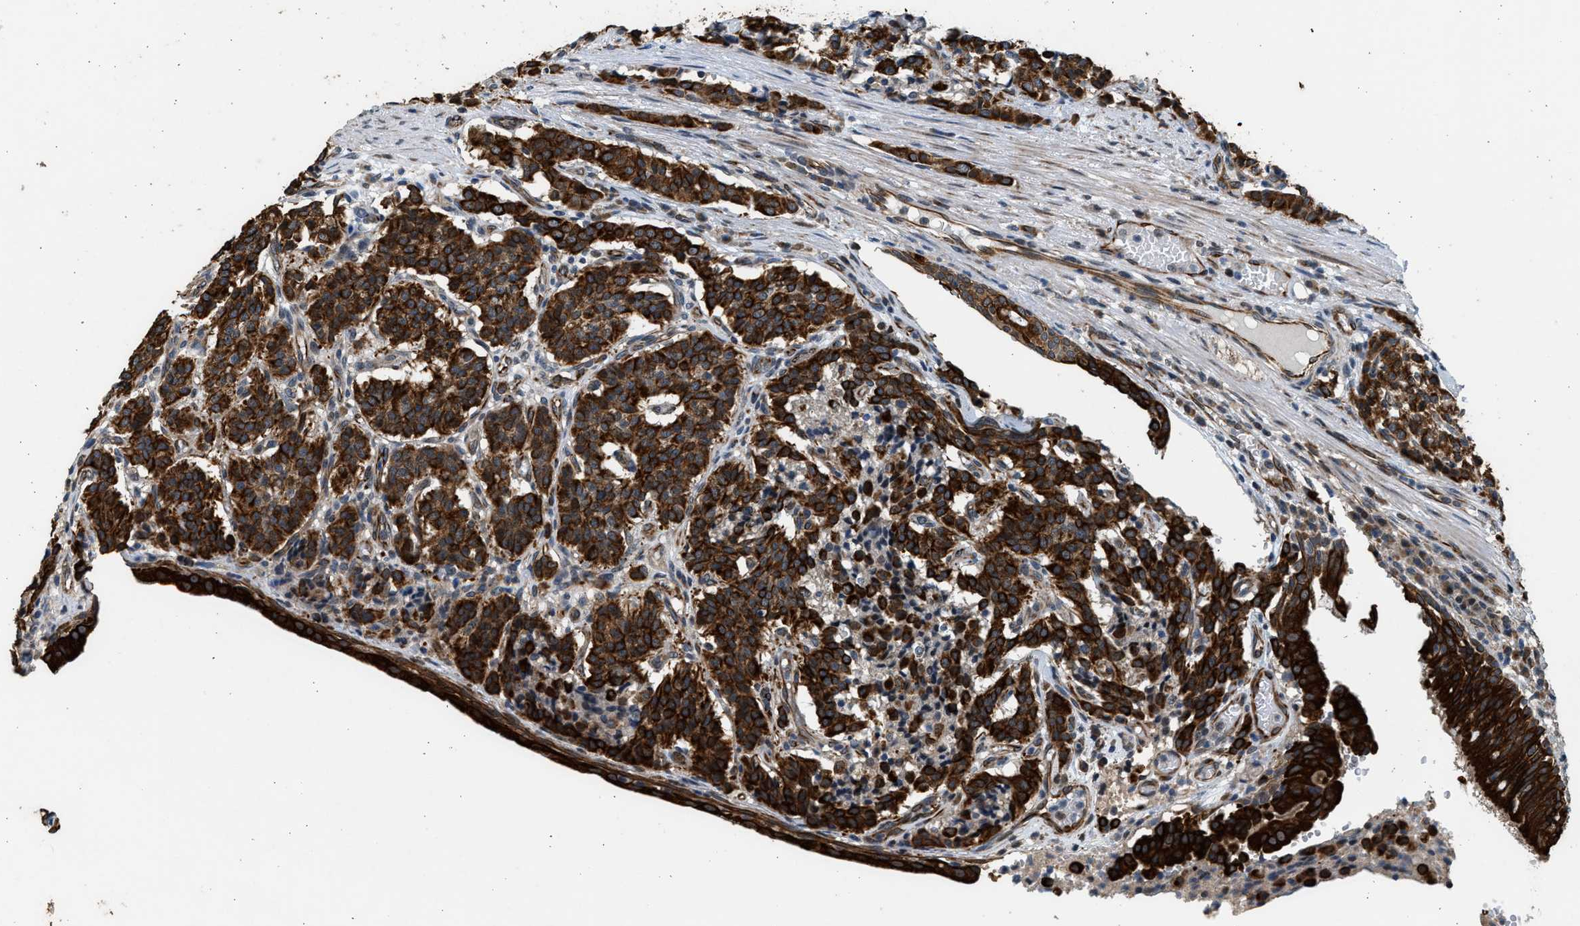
{"staining": {"intensity": "strong", "quantity": ">75%", "location": "cytoplasmic/membranous"}, "tissue": "carcinoid", "cell_type": "Tumor cells", "image_type": "cancer", "snomed": [{"axis": "morphology", "description": "Carcinoid, malignant, NOS"}, {"axis": "topography", "description": "Lung"}], "caption": "IHC of human carcinoid (malignant) demonstrates high levels of strong cytoplasmic/membranous expression in about >75% of tumor cells.", "gene": "PCLO", "patient": {"sex": "male", "age": 30}}